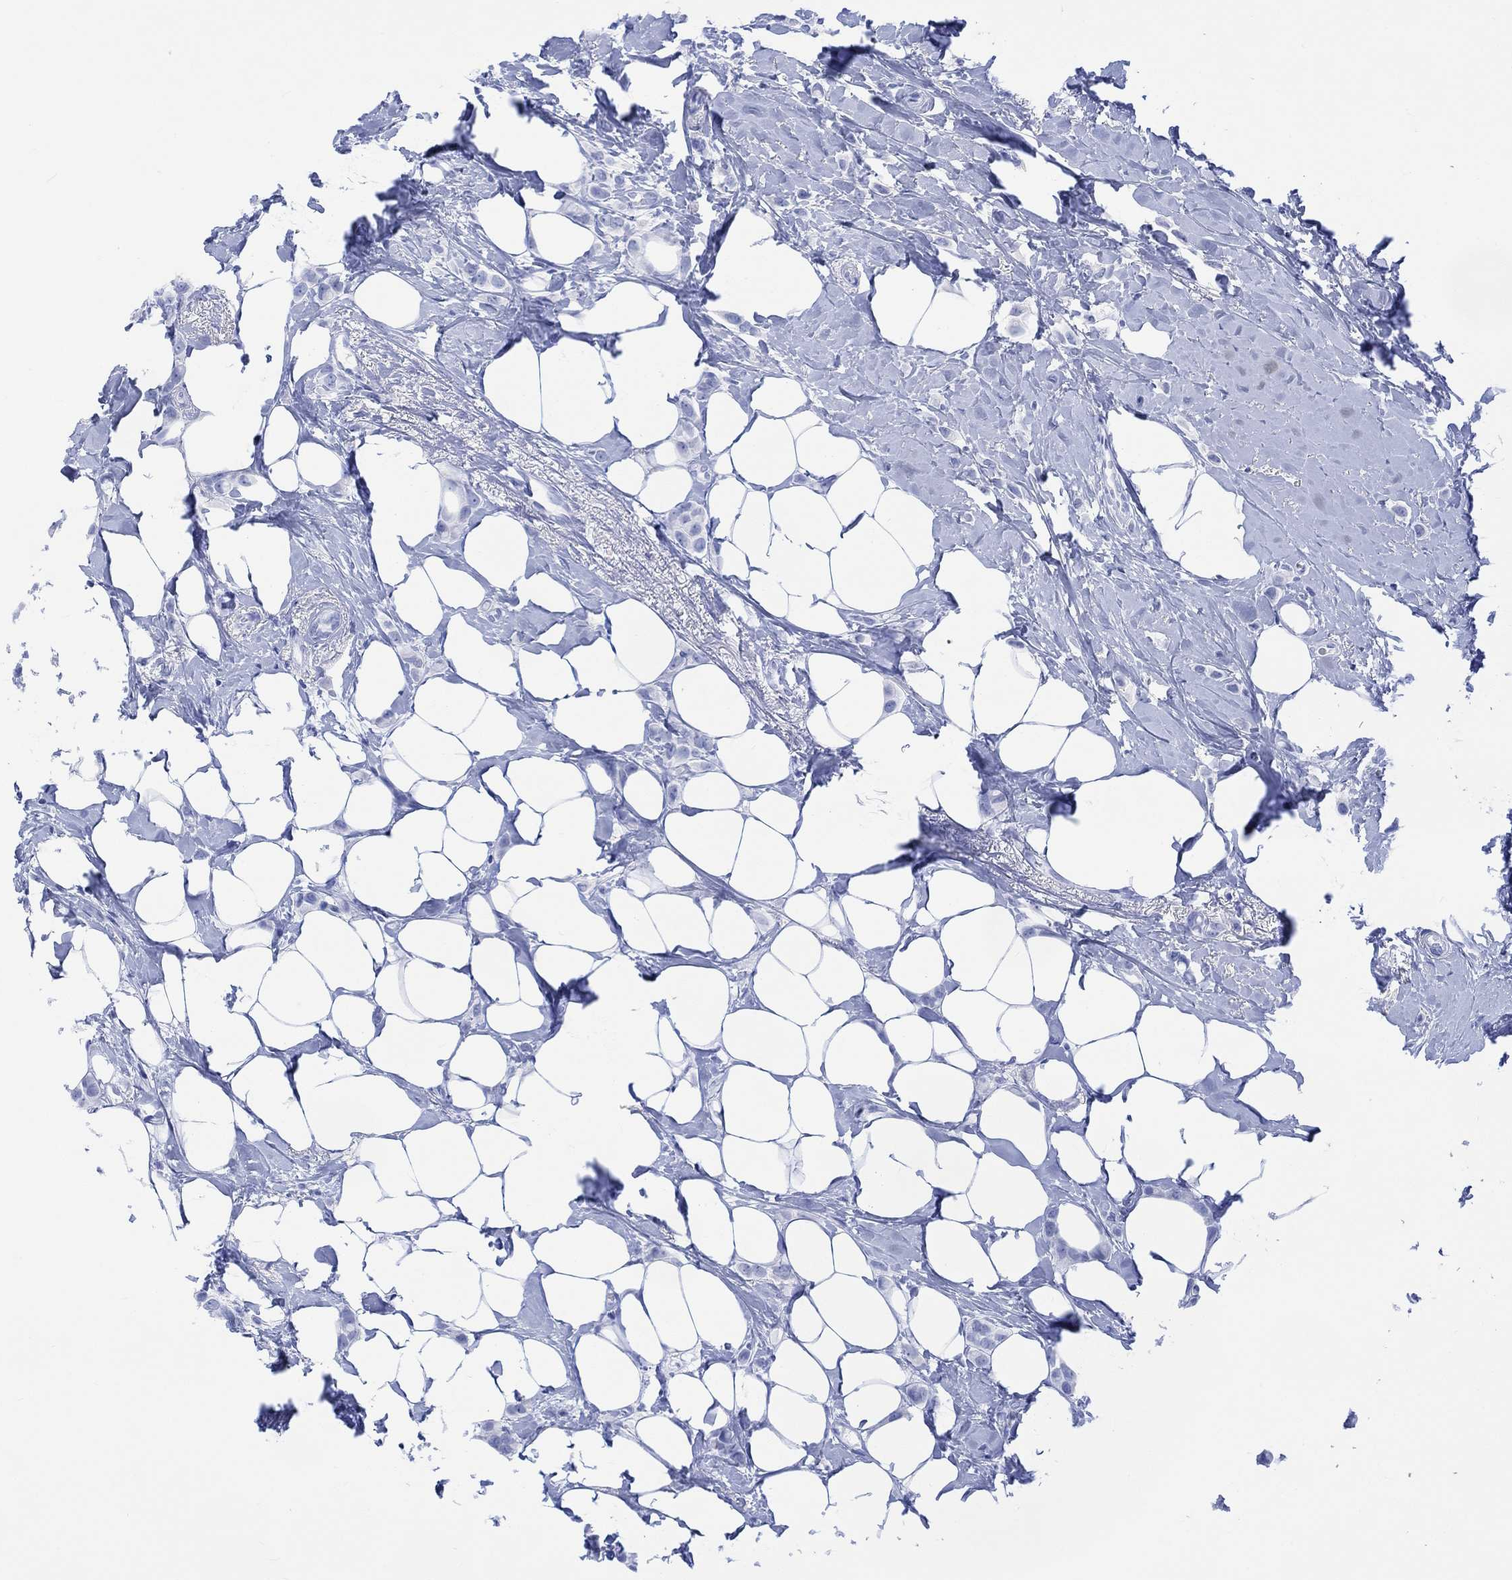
{"staining": {"intensity": "negative", "quantity": "none", "location": "none"}, "tissue": "breast cancer", "cell_type": "Tumor cells", "image_type": "cancer", "snomed": [{"axis": "morphology", "description": "Lobular carcinoma"}, {"axis": "topography", "description": "Breast"}], "caption": "DAB (3,3'-diaminobenzidine) immunohistochemical staining of human lobular carcinoma (breast) demonstrates no significant expression in tumor cells.", "gene": "CELF4", "patient": {"sex": "female", "age": 66}}